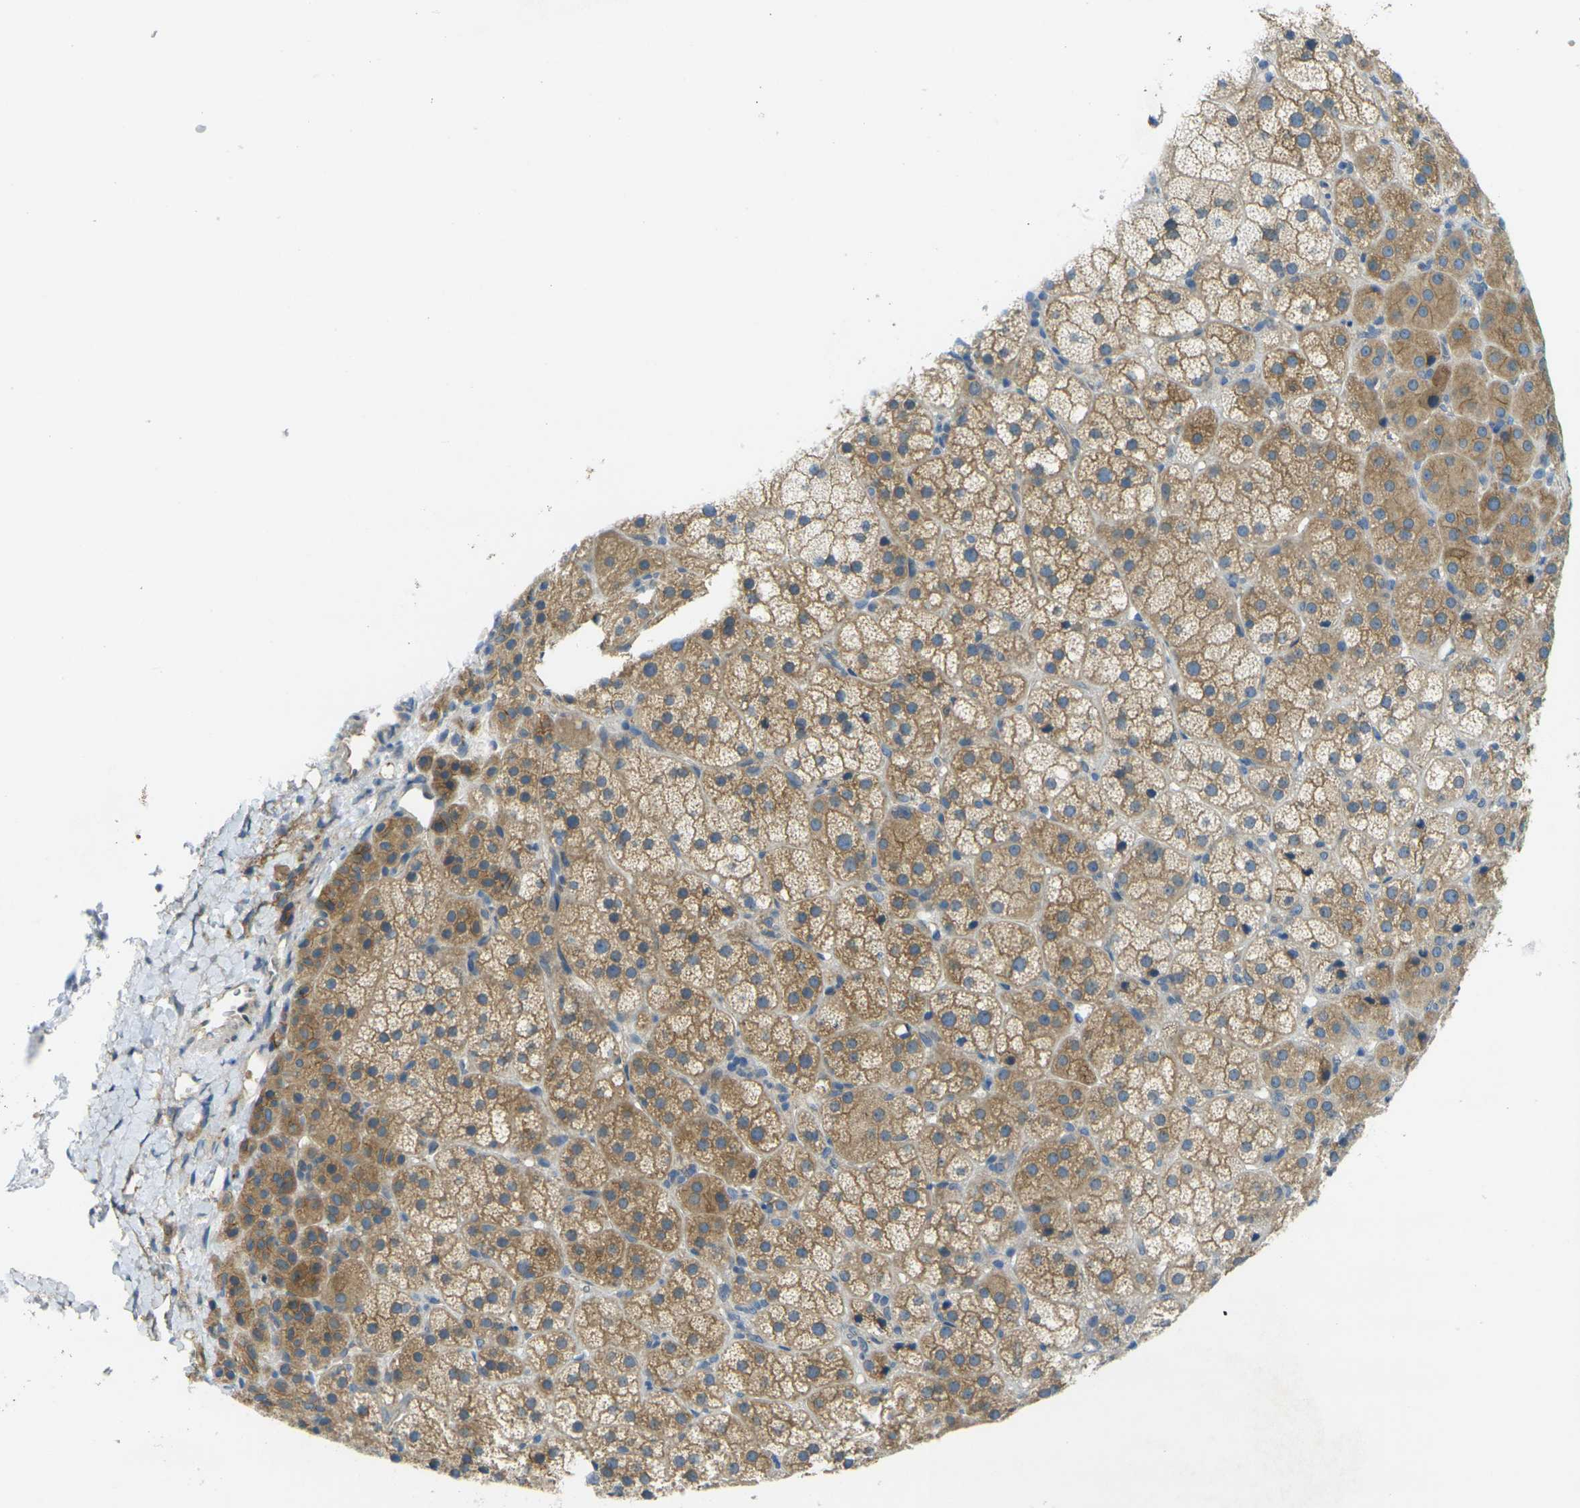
{"staining": {"intensity": "moderate", "quantity": ">75%", "location": "cytoplasmic/membranous"}, "tissue": "adrenal gland", "cell_type": "Glandular cells", "image_type": "normal", "snomed": [{"axis": "morphology", "description": "Normal tissue, NOS"}, {"axis": "topography", "description": "Adrenal gland"}], "caption": "Protein staining of normal adrenal gland exhibits moderate cytoplasmic/membranous expression in approximately >75% of glandular cells.", "gene": "RHBDD1", "patient": {"sex": "female", "age": 57}}